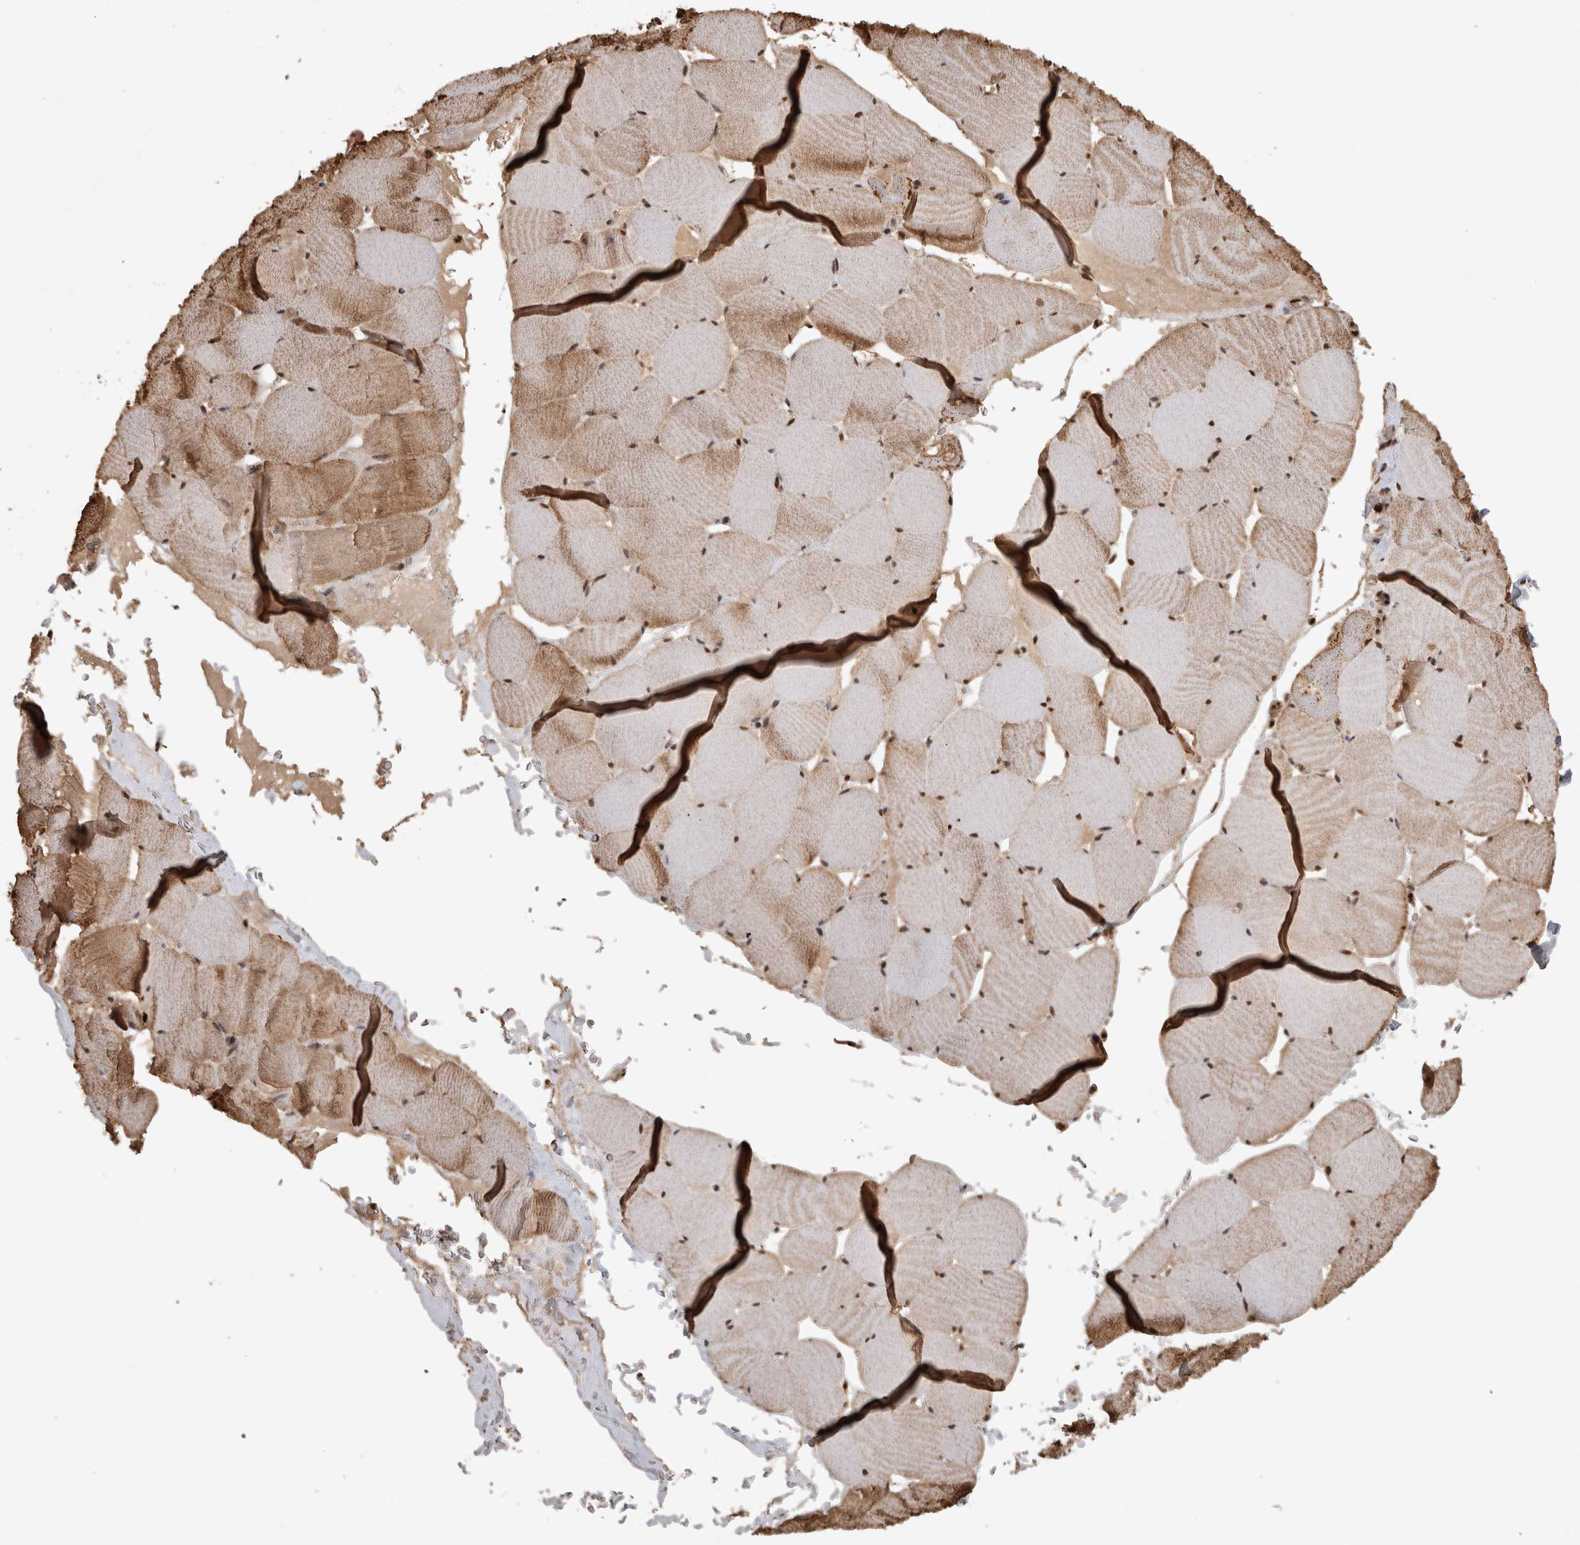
{"staining": {"intensity": "moderate", "quantity": ">75%", "location": "cytoplasmic/membranous,nuclear"}, "tissue": "skeletal muscle", "cell_type": "Myocytes", "image_type": "normal", "snomed": [{"axis": "morphology", "description": "Normal tissue, NOS"}, {"axis": "topography", "description": "Skeletal muscle"}], "caption": "Immunohistochemistry (IHC) (DAB (3,3'-diaminobenzidine)) staining of benign human skeletal muscle reveals moderate cytoplasmic/membranous,nuclear protein staining in about >75% of myocytes.", "gene": "RAD50", "patient": {"sex": "male", "age": 62}}